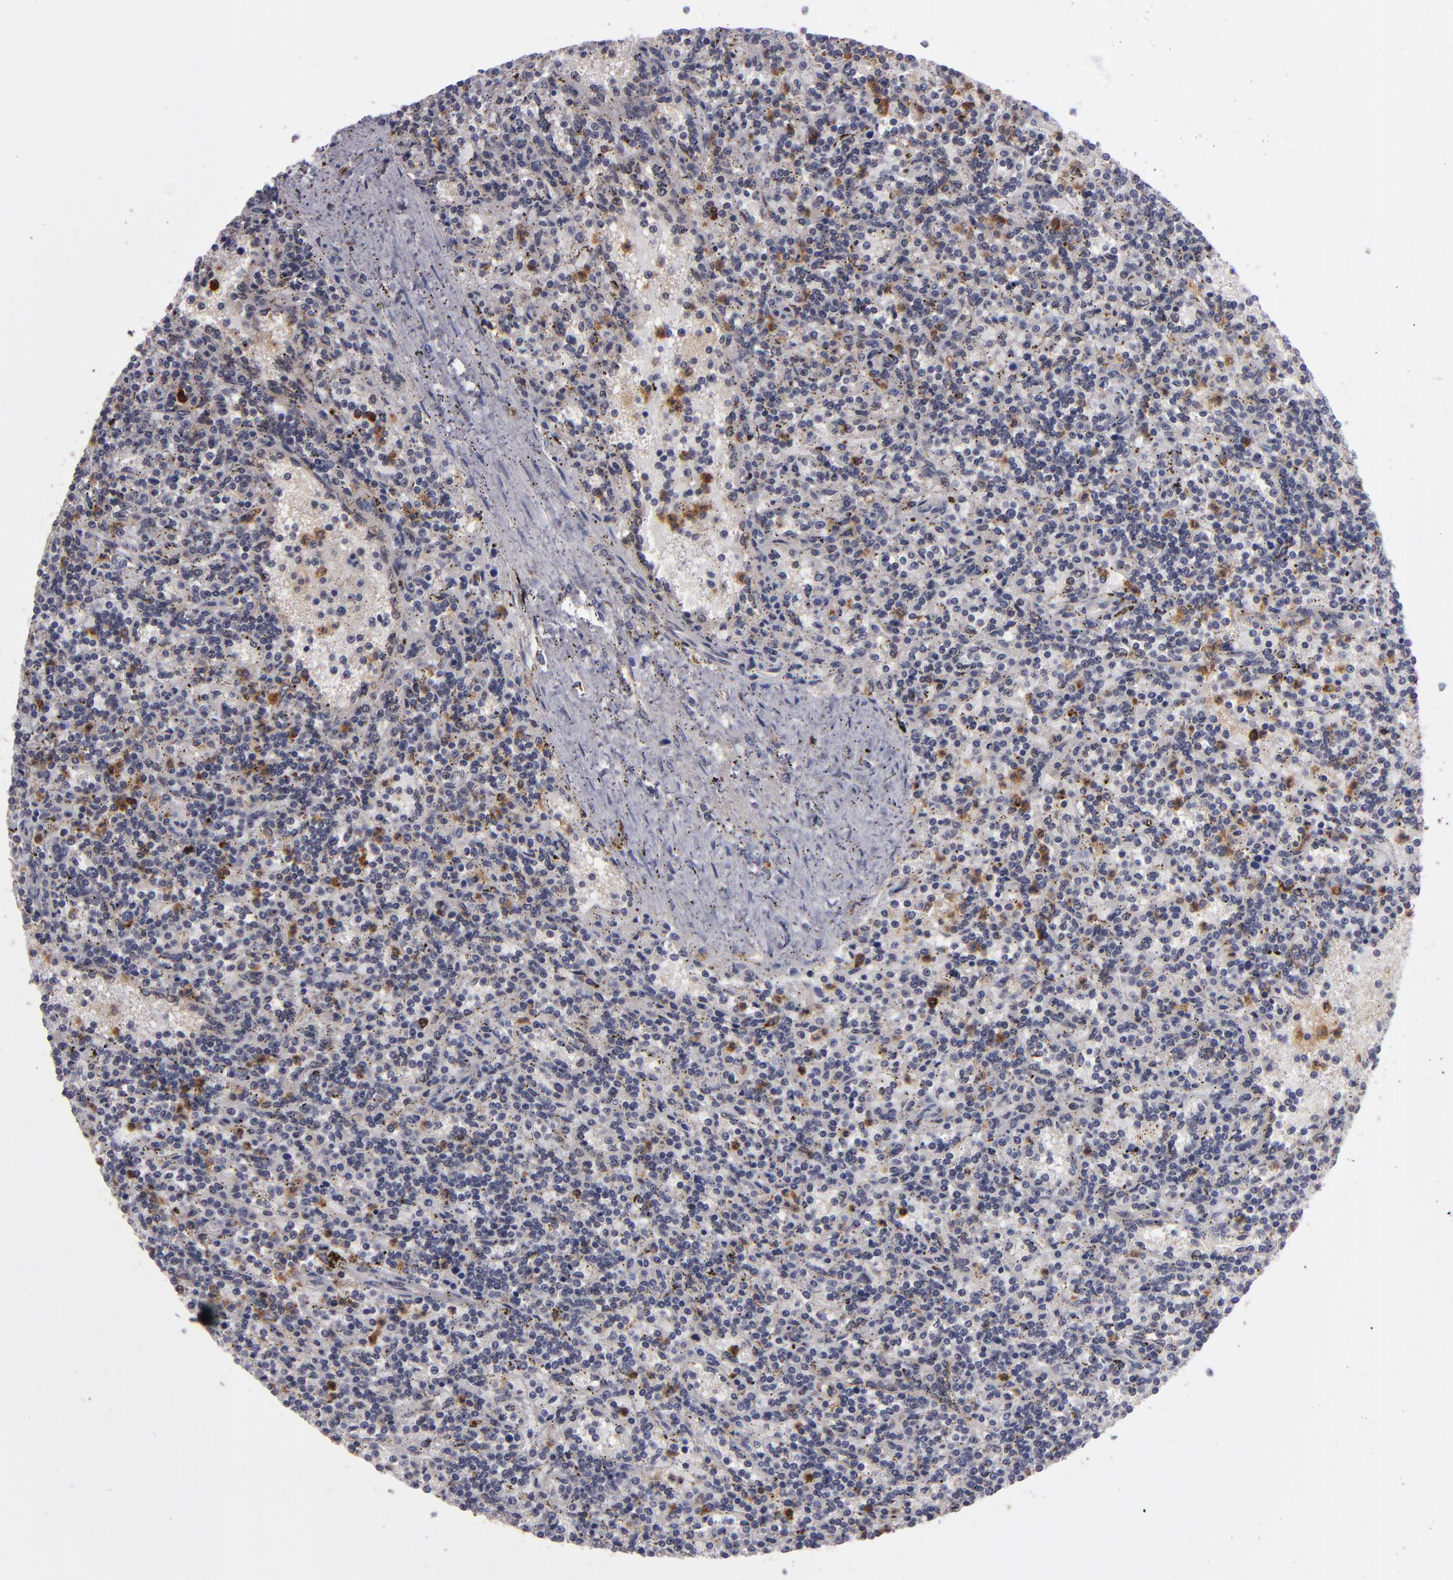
{"staining": {"intensity": "moderate", "quantity": "<25%", "location": "cytoplasmic/membranous"}, "tissue": "lymphoma", "cell_type": "Tumor cells", "image_type": "cancer", "snomed": [{"axis": "morphology", "description": "Malignant lymphoma, non-Hodgkin's type, Low grade"}, {"axis": "topography", "description": "Spleen"}], "caption": "Immunohistochemical staining of human lymphoma demonstrates low levels of moderate cytoplasmic/membranous expression in about <25% of tumor cells. The staining was performed using DAB (3,3'-diaminobenzidine) to visualize the protein expression in brown, while the nuclei were stained in blue with hematoxylin (Magnification: 20x).", "gene": "STX3", "patient": {"sex": "male", "age": 73}}